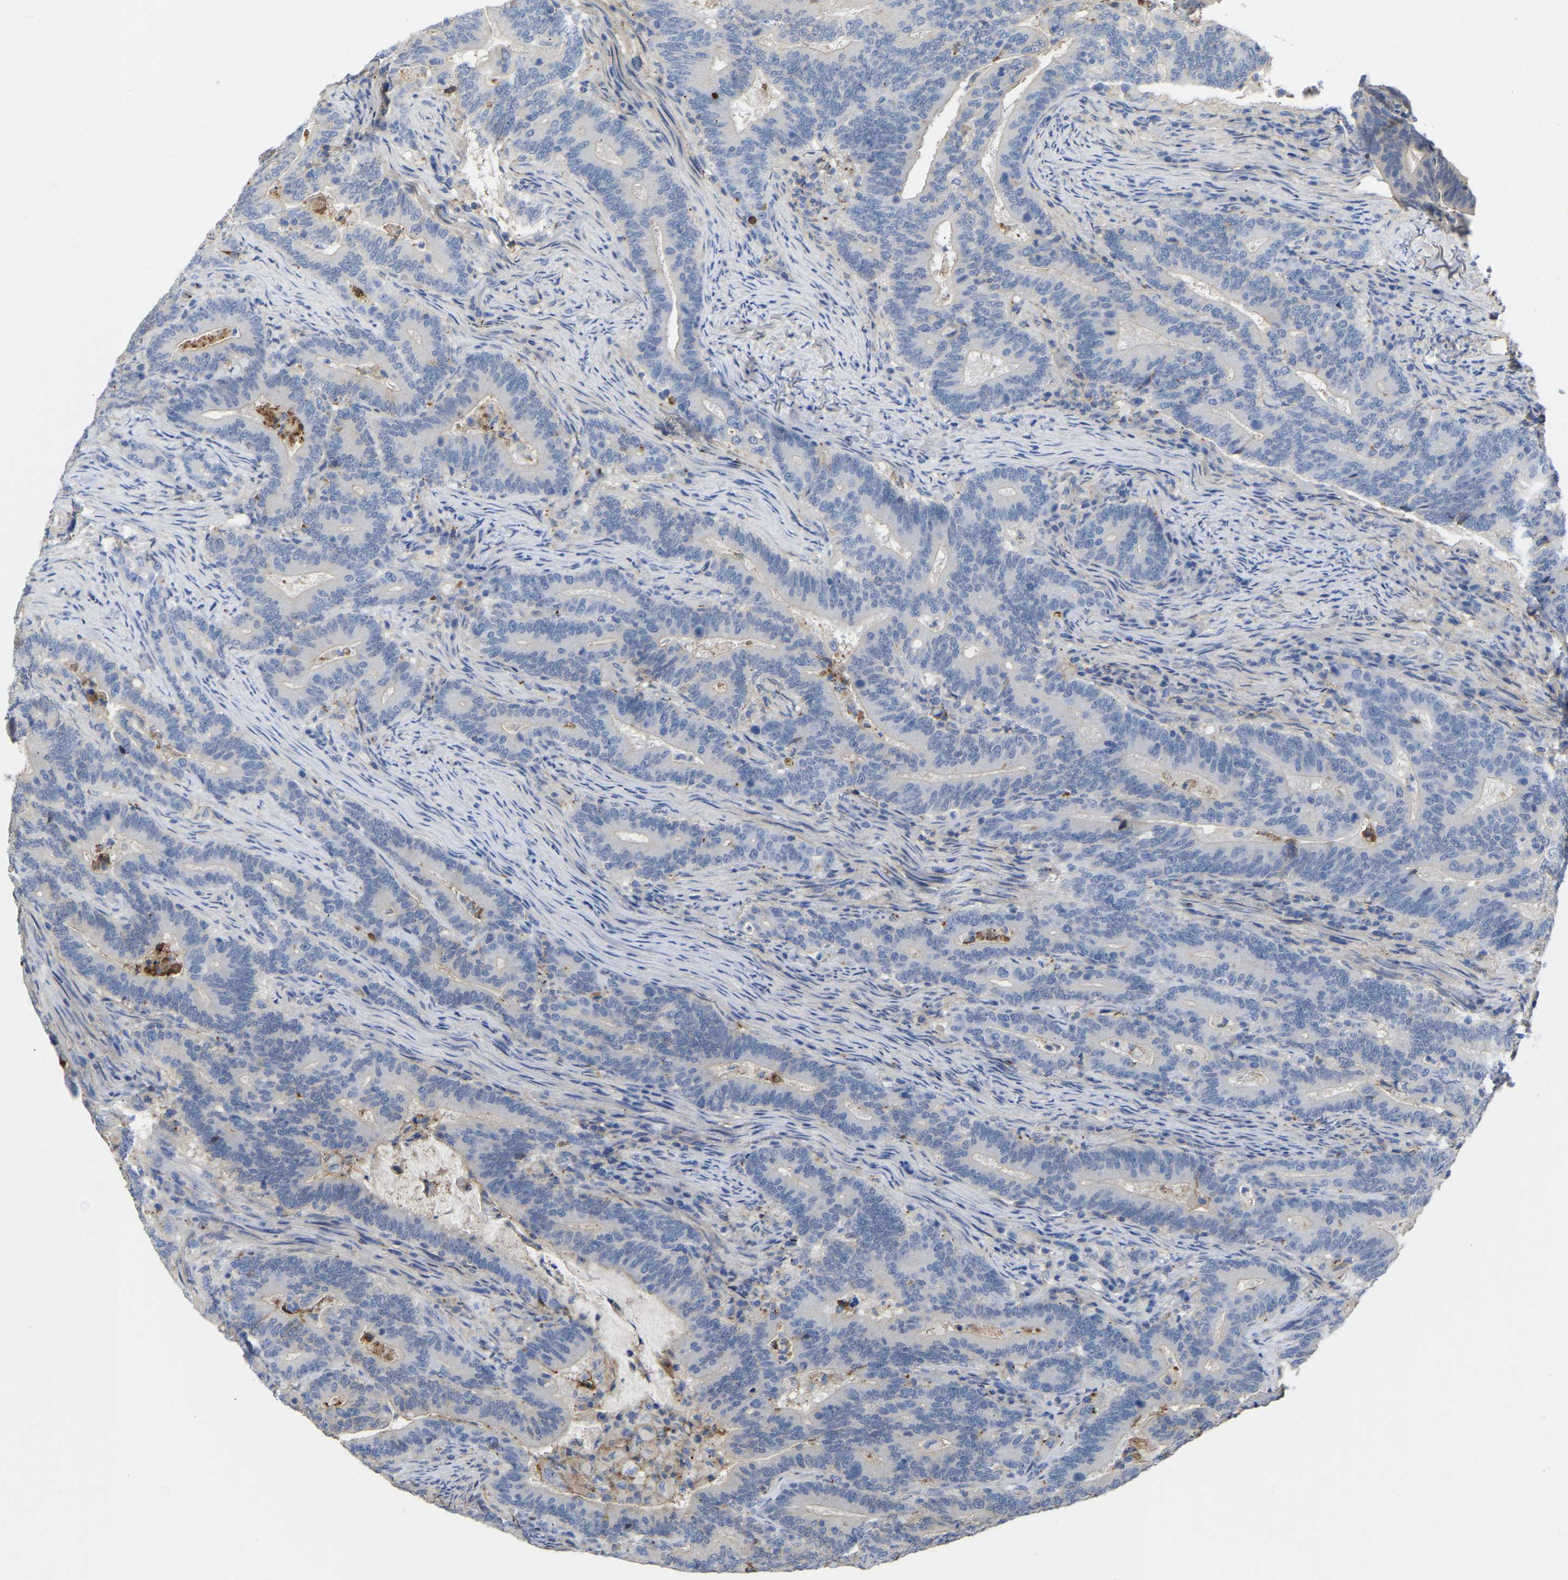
{"staining": {"intensity": "negative", "quantity": "none", "location": "none"}, "tissue": "colorectal cancer", "cell_type": "Tumor cells", "image_type": "cancer", "snomed": [{"axis": "morphology", "description": "Adenocarcinoma, NOS"}, {"axis": "topography", "description": "Colon"}], "caption": "A high-resolution photomicrograph shows IHC staining of adenocarcinoma (colorectal), which exhibits no significant staining in tumor cells.", "gene": "ZNF449", "patient": {"sex": "female", "age": 66}}